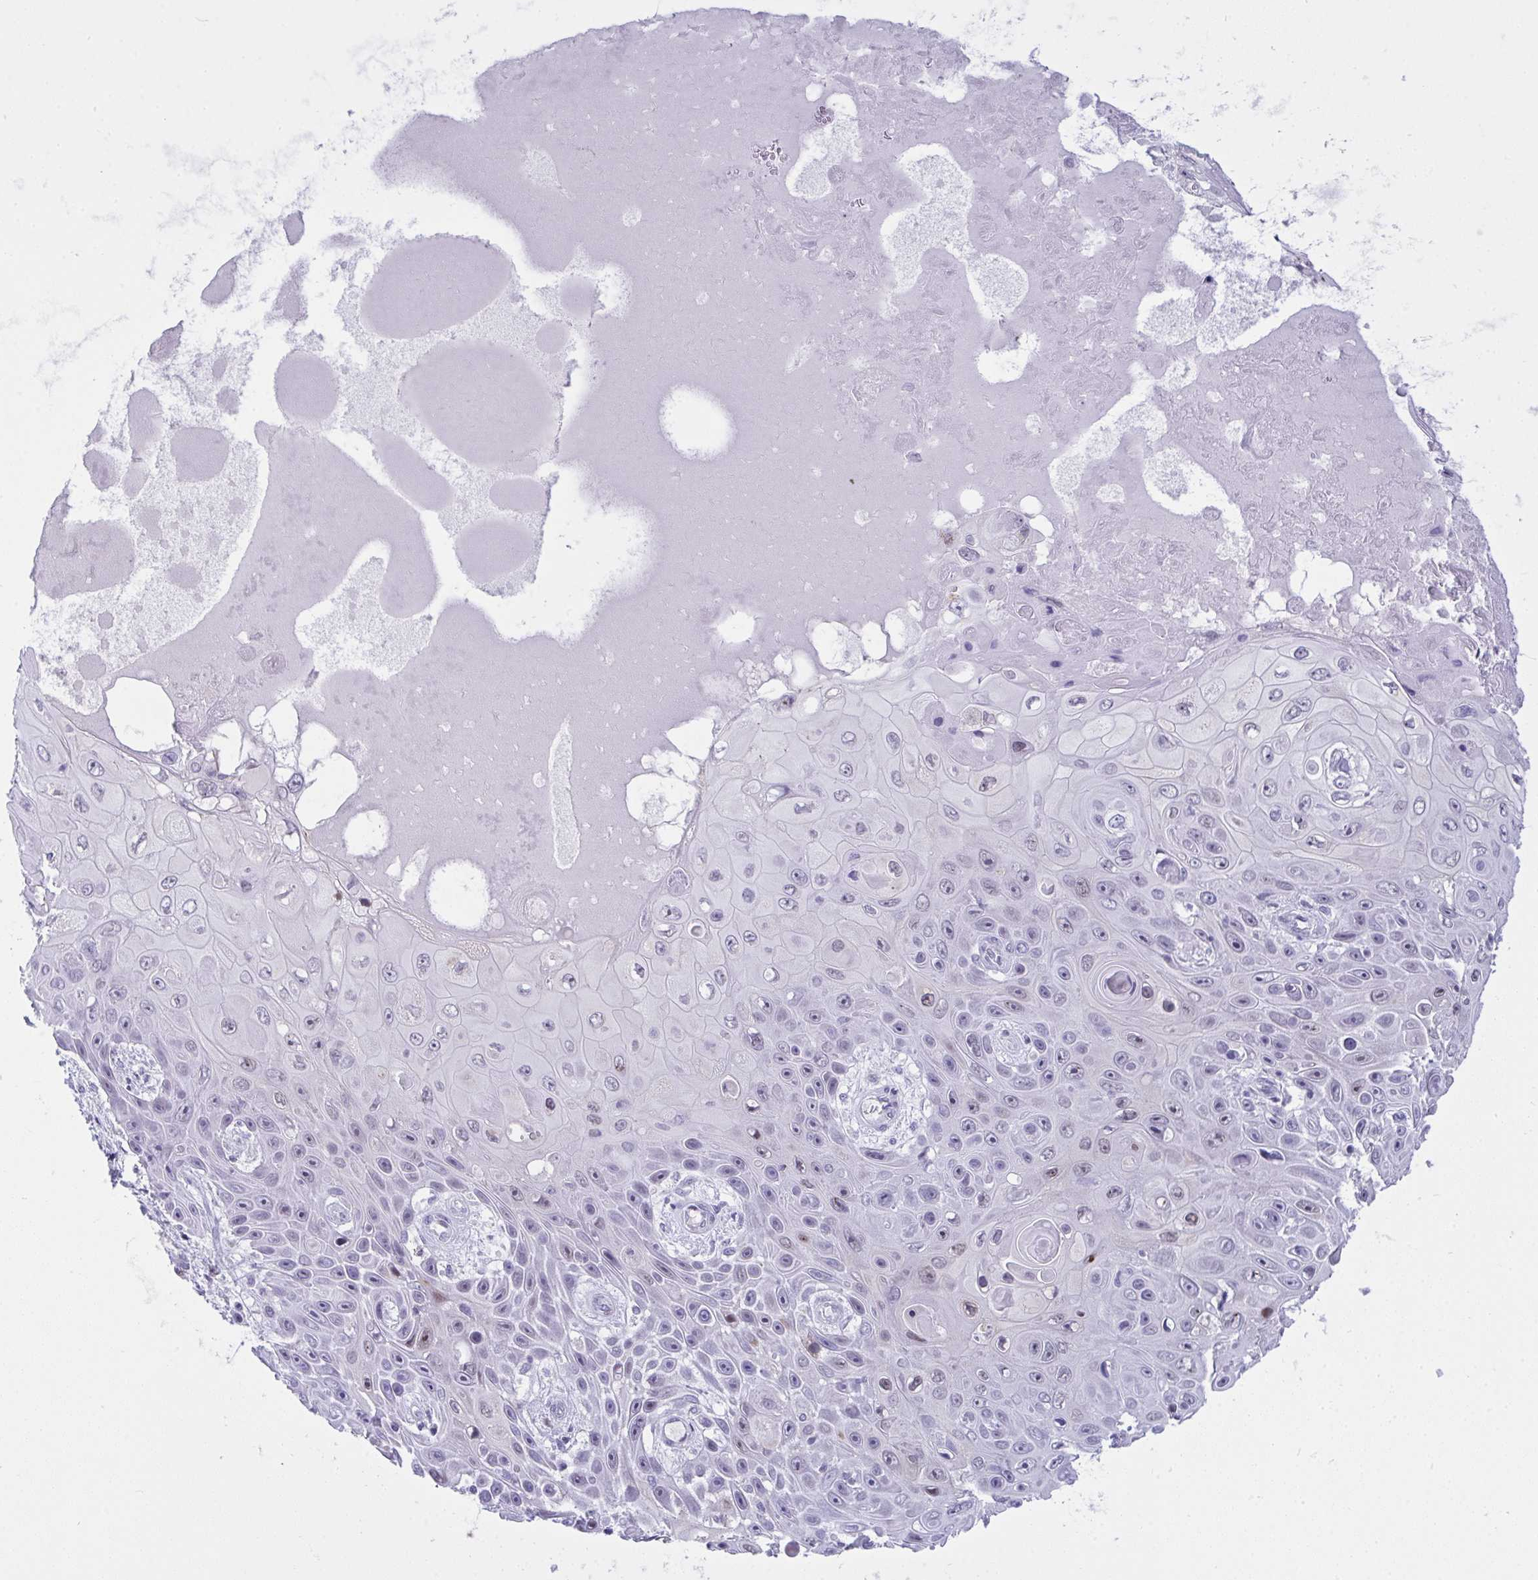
{"staining": {"intensity": "negative", "quantity": "none", "location": "none"}, "tissue": "skin cancer", "cell_type": "Tumor cells", "image_type": "cancer", "snomed": [{"axis": "morphology", "description": "Squamous cell carcinoma, NOS"}, {"axis": "topography", "description": "Skin"}], "caption": "Tumor cells are negative for protein expression in human skin cancer.", "gene": "PLA2G12B", "patient": {"sex": "male", "age": 82}}